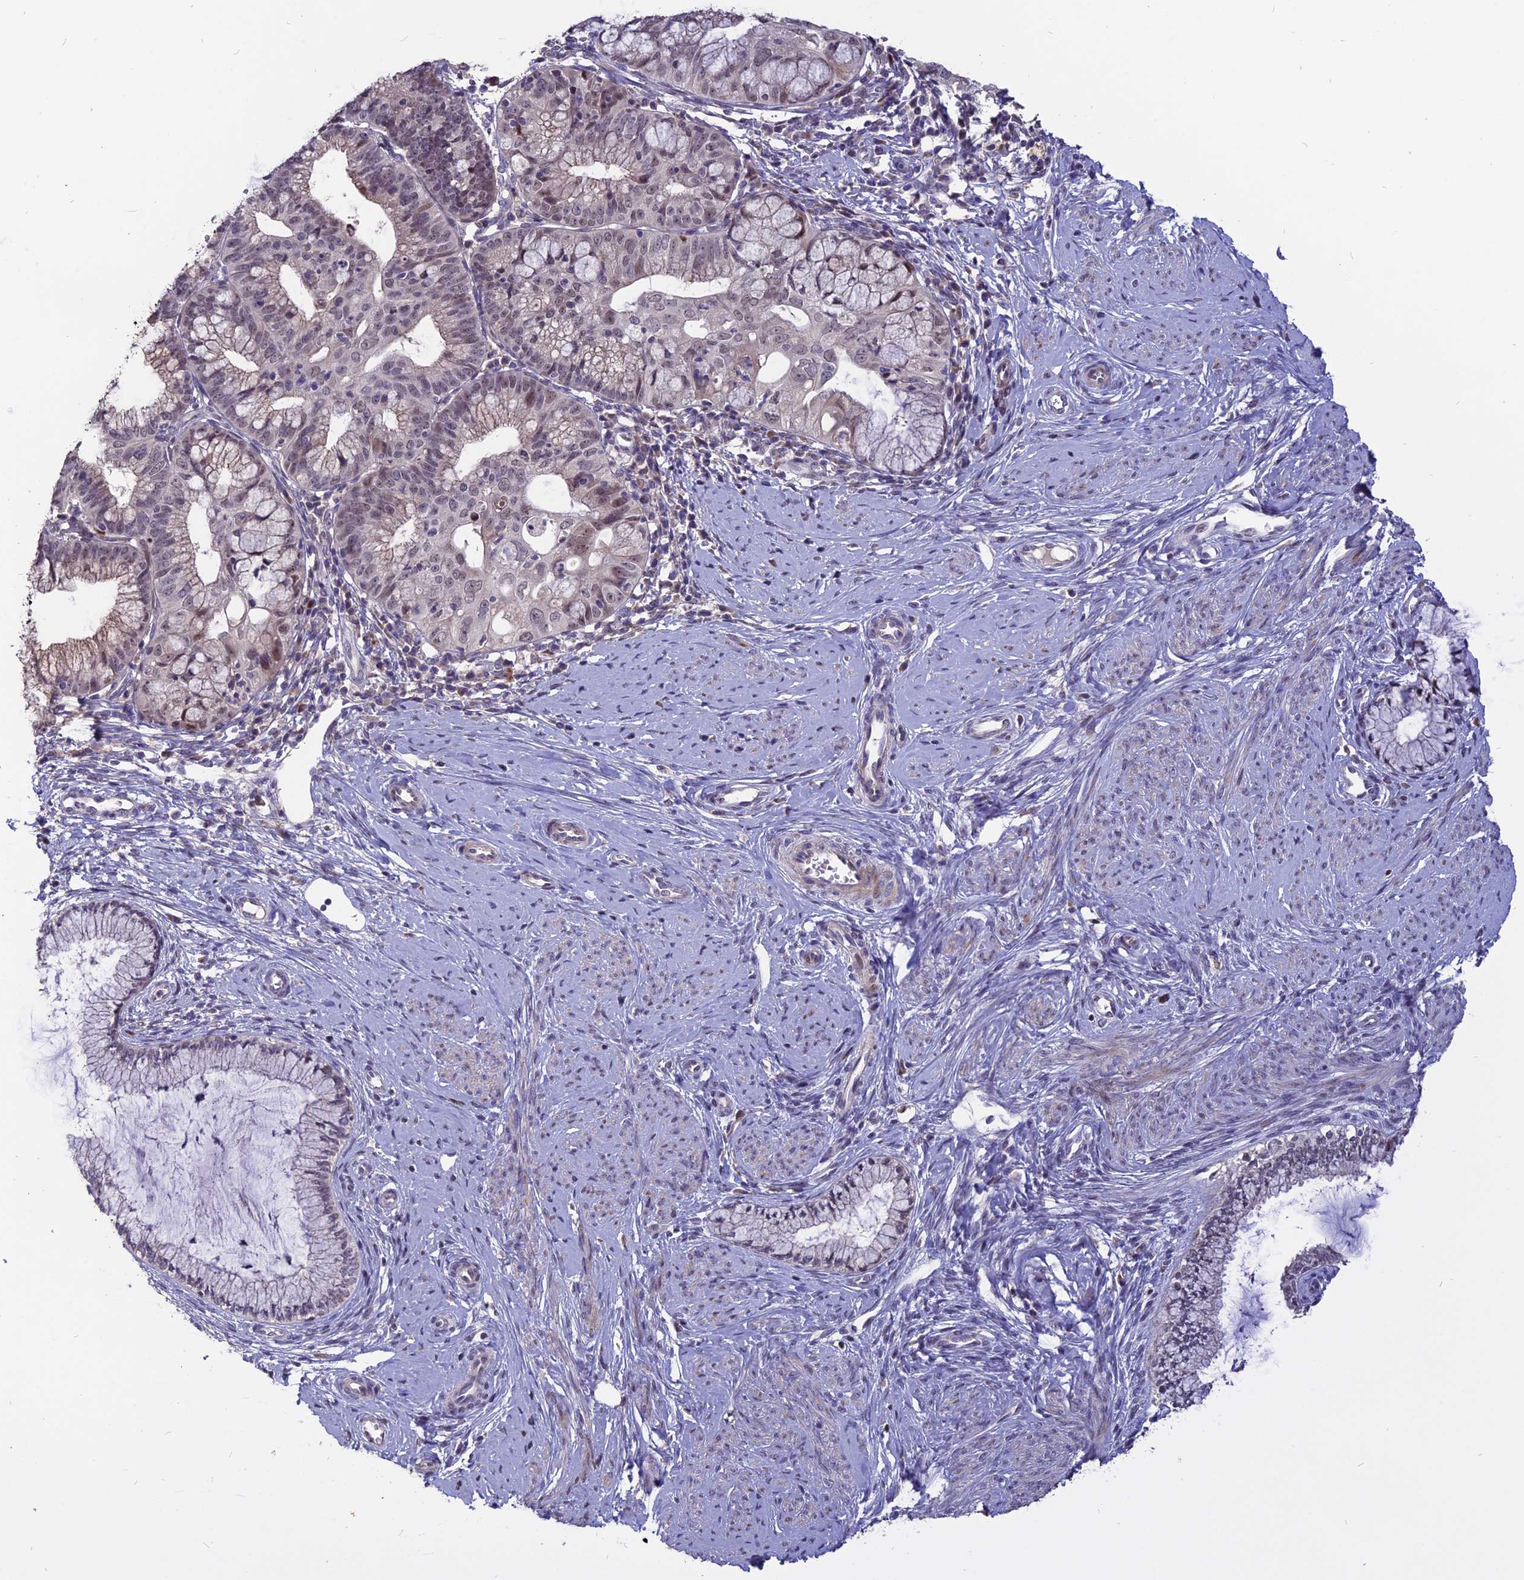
{"staining": {"intensity": "weak", "quantity": "25%-75%", "location": "nuclear"}, "tissue": "cervical cancer", "cell_type": "Tumor cells", "image_type": "cancer", "snomed": [{"axis": "morphology", "description": "Adenocarcinoma, NOS"}, {"axis": "topography", "description": "Cervix"}], "caption": "The image reveals immunohistochemical staining of cervical adenocarcinoma. There is weak nuclear positivity is present in approximately 25%-75% of tumor cells.", "gene": "TMEM263", "patient": {"sex": "female", "age": 36}}